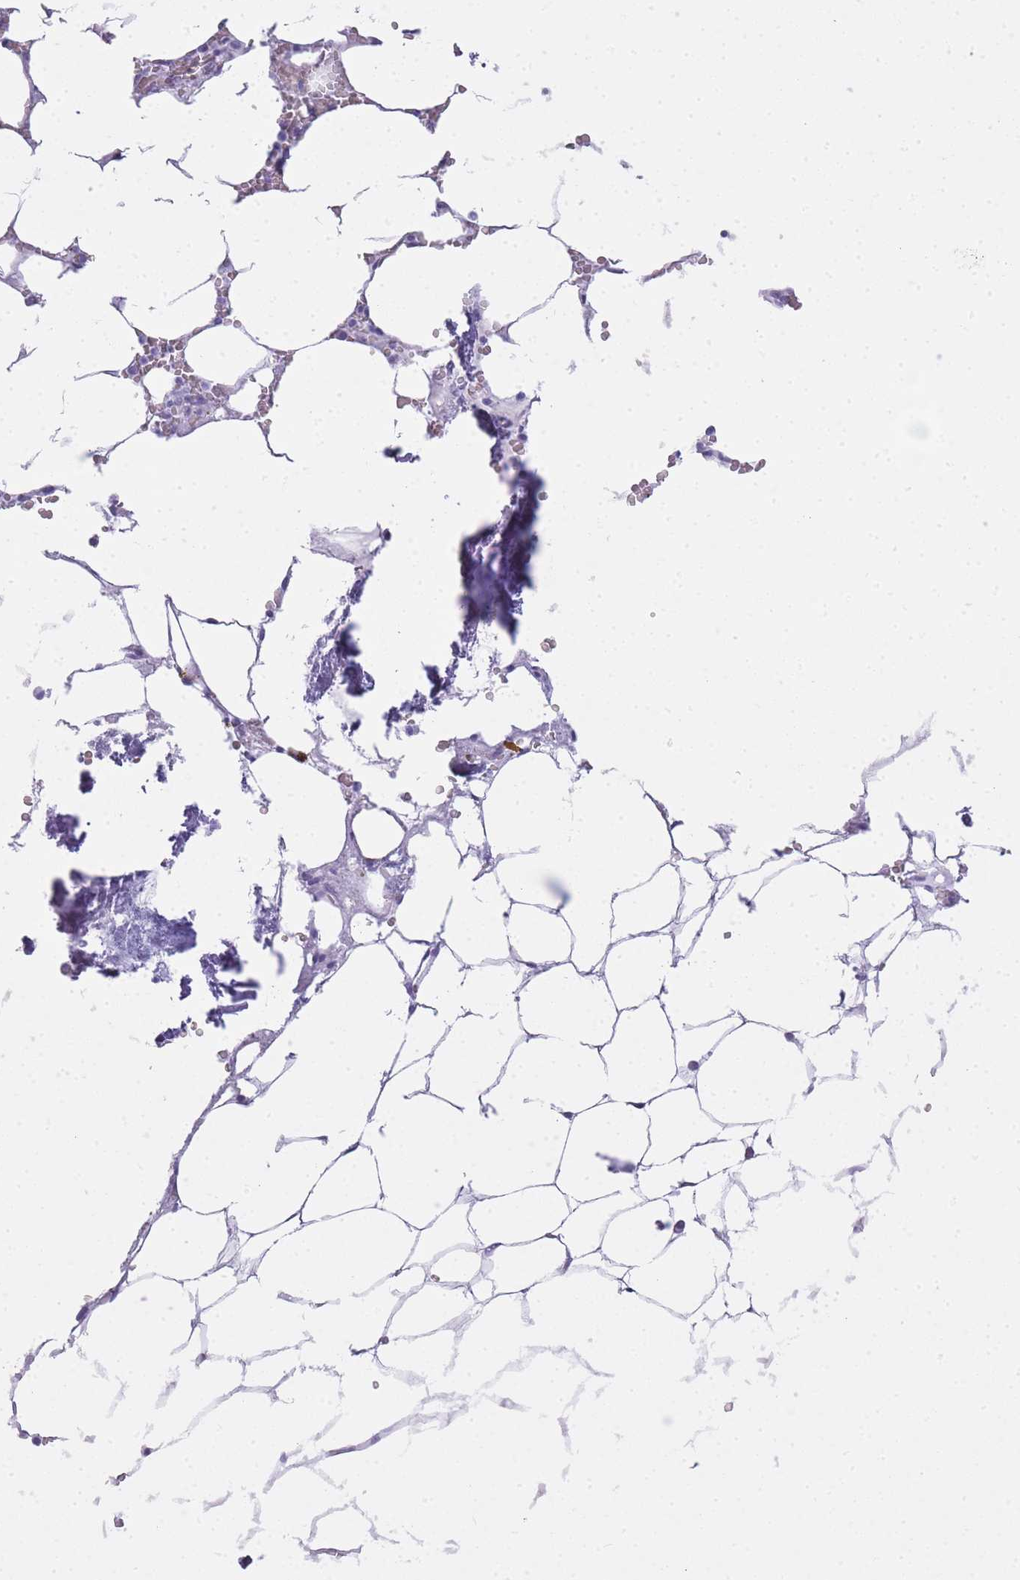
{"staining": {"intensity": "negative", "quantity": "none", "location": "none"}, "tissue": "bone marrow", "cell_type": "Hematopoietic cells", "image_type": "normal", "snomed": [{"axis": "morphology", "description": "Normal tissue, NOS"}, {"axis": "topography", "description": "Bone marrow"}], "caption": "An immunohistochemistry (IHC) image of benign bone marrow is shown. There is no staining in hematopoietic cells of bone marrow.", "gene": "INS", "patient": {"sex": "male", "age": 70}}